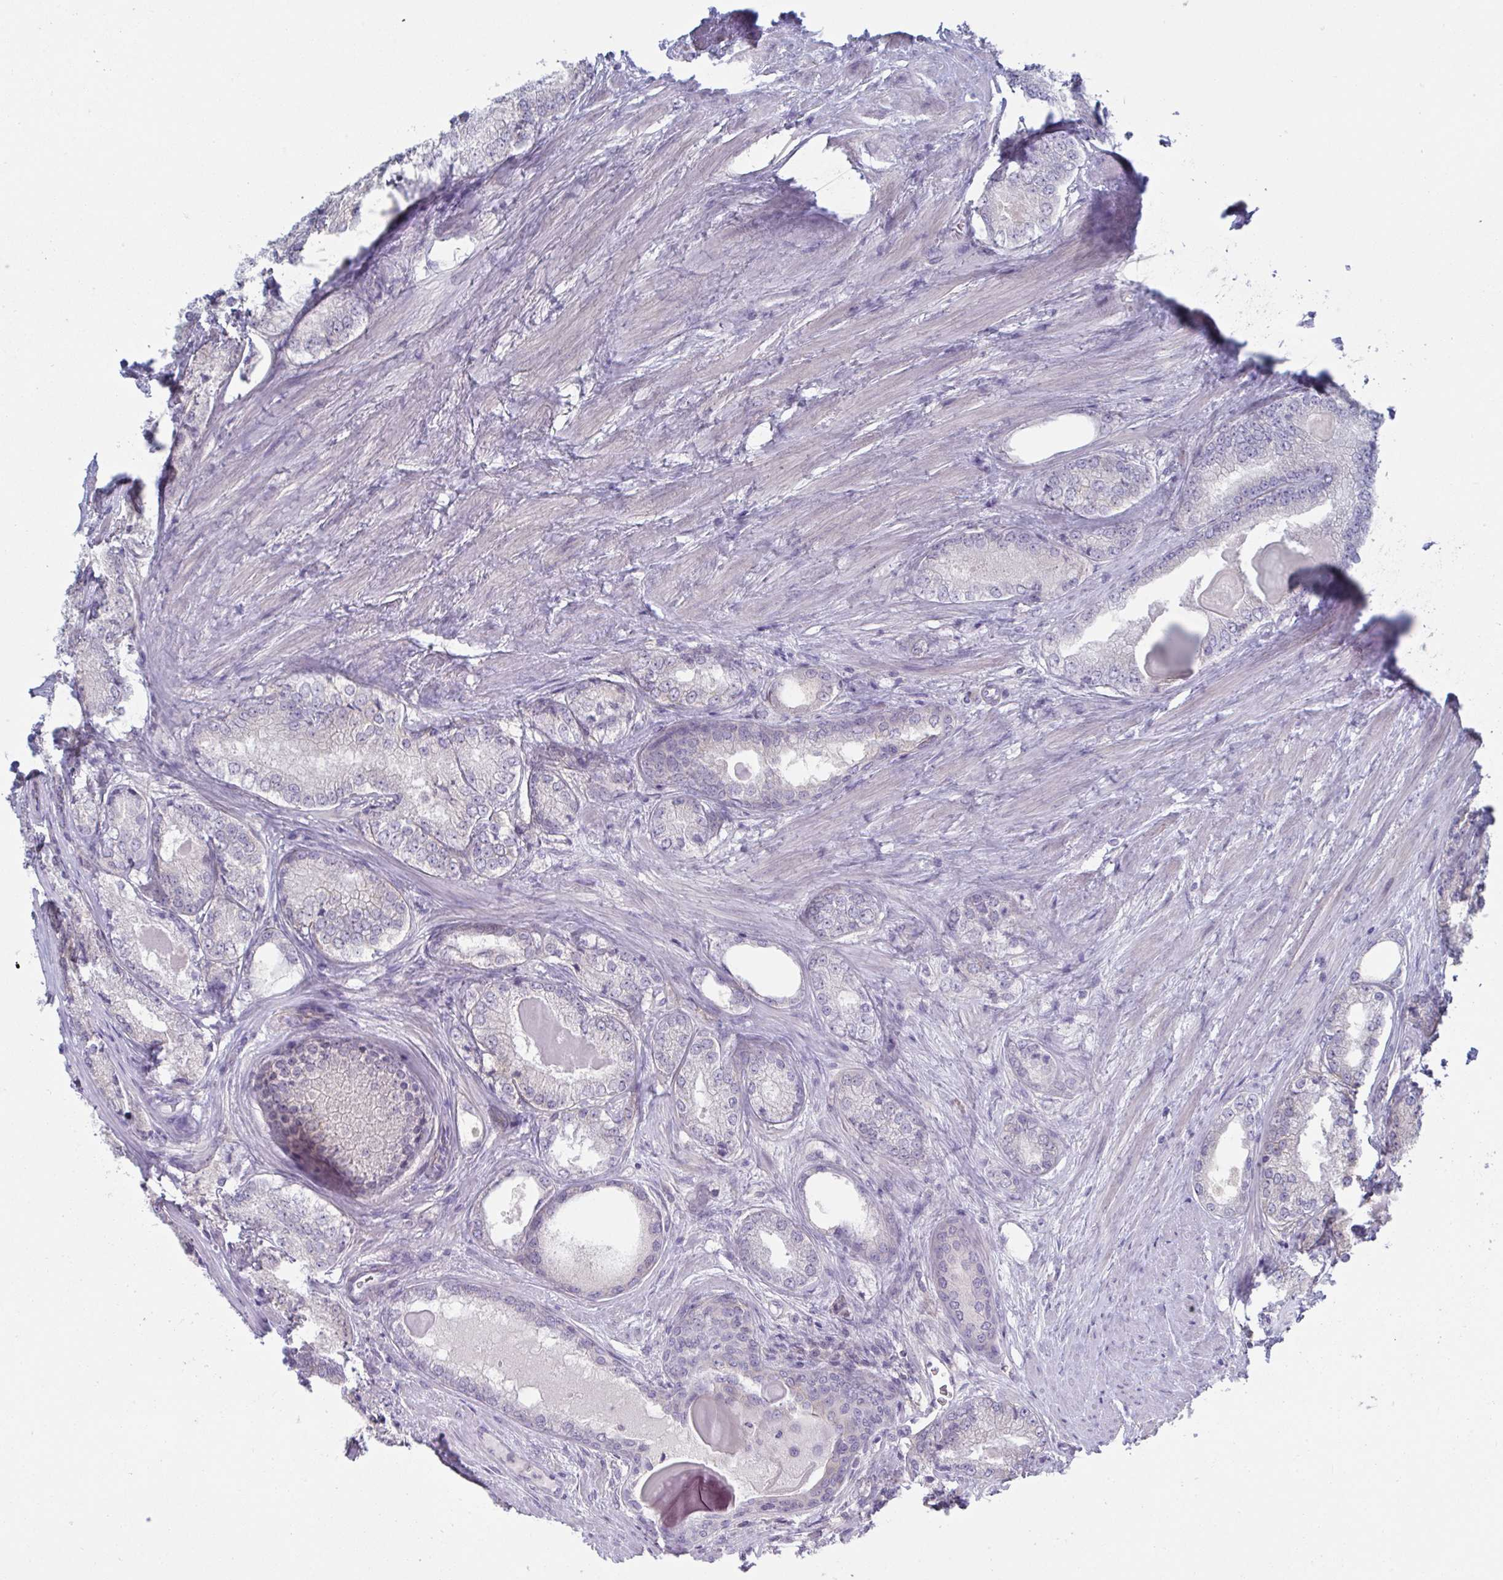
{"staining": {"intensity": "negative", "quantity": "none", "location": "none"}, "tissue": "prostate cancer", "cell_type": "Tumor cells", "image_type": "cancer", "snomed": [{"axis": "morphology", "description": "Adenocarcinoma, NOS"}, {"axis": "morphology", "description": "Adenocarcinoma, Low grade"}, {"axis": "topography", "description": "Prostate"}], "caption": "This is an immunohistochemistry photomicrograph of prostate cancer. There is no staining in tumor cells.", "gene": "STK26", "patient": {"sex": "male", "age": 68}}